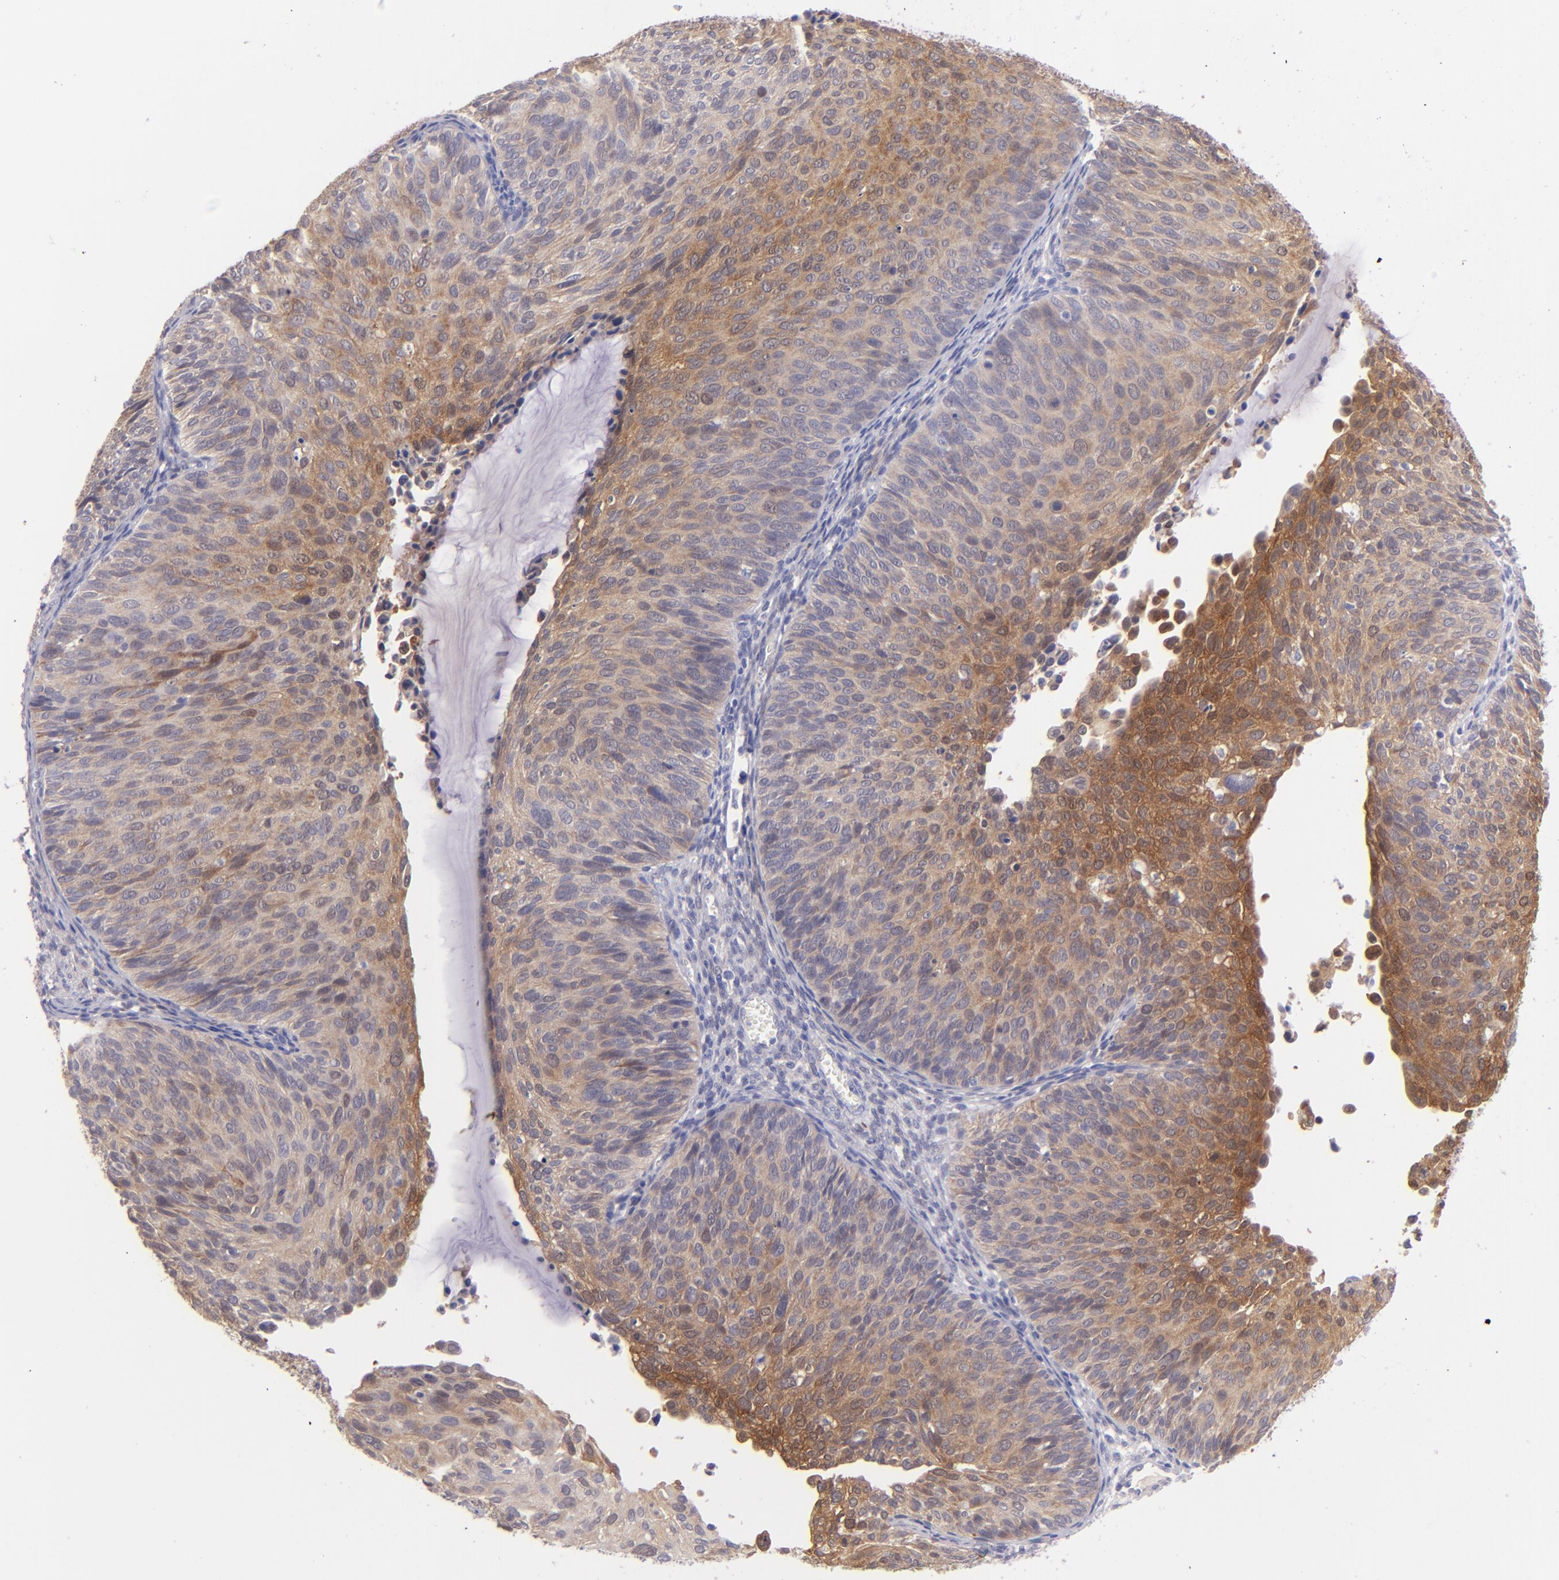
{"staining": {"intensity": "moderate", "quantity": ">75%", "location": "cytoplasmic/membranous"}, "tissue": "cervical cancer", "cell_type": "Tumor cells", "image_type": "cancer", "snomed": [{"axis": "morphology", "description": "Squamous cell carcinoma, NOS"}, {"axis": "topography", "description": "Cervix"}], "caption": "Brown immunohistochemical staining in human cervical cancer (squamous cell carcinoma) shows moderate cytoplasmic/membranous positivity in about >75% of tumor cells.", "gene": "SH2D4A", "patient": {"sex": "female", "age": 36}}